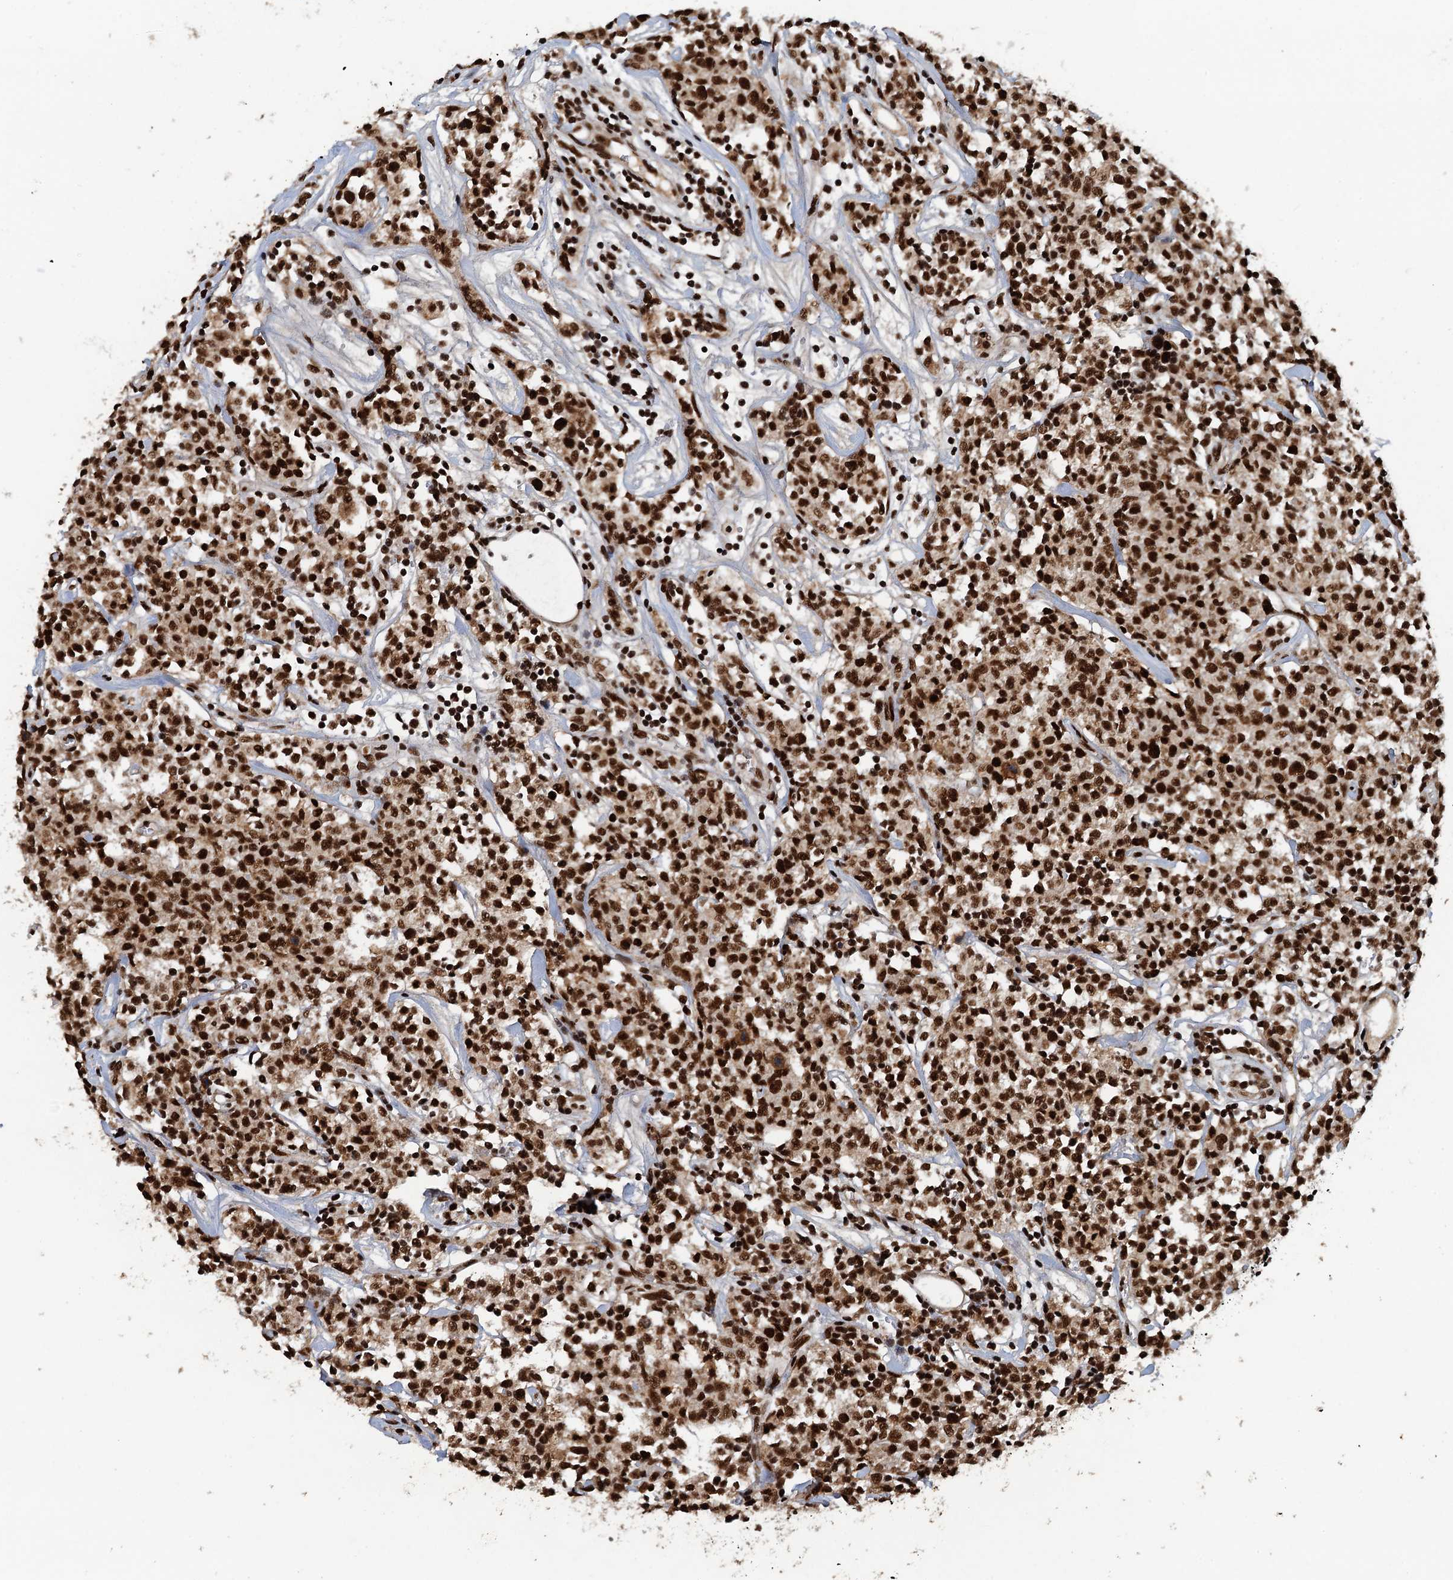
{"staining": {"intensity": "strong", "quantity": ">75%", "location": "nuclear"}, "tissue": "lymphoma", "cell_type": "Tumor cells", "image_type": "cancer", "snomed": [{"axis": "morphology", "description": "Malignant lymphoma, non-Hodgkin's type, Low grade"}, {"axis": "topography", "description": "Small intestine"}], "caption": "Tumor cells reveal strong nuclear expression in about >75% of cells in lymphoma.", "gene": "ZC3H18", "patient": {"sex": "female", "age": 59}}